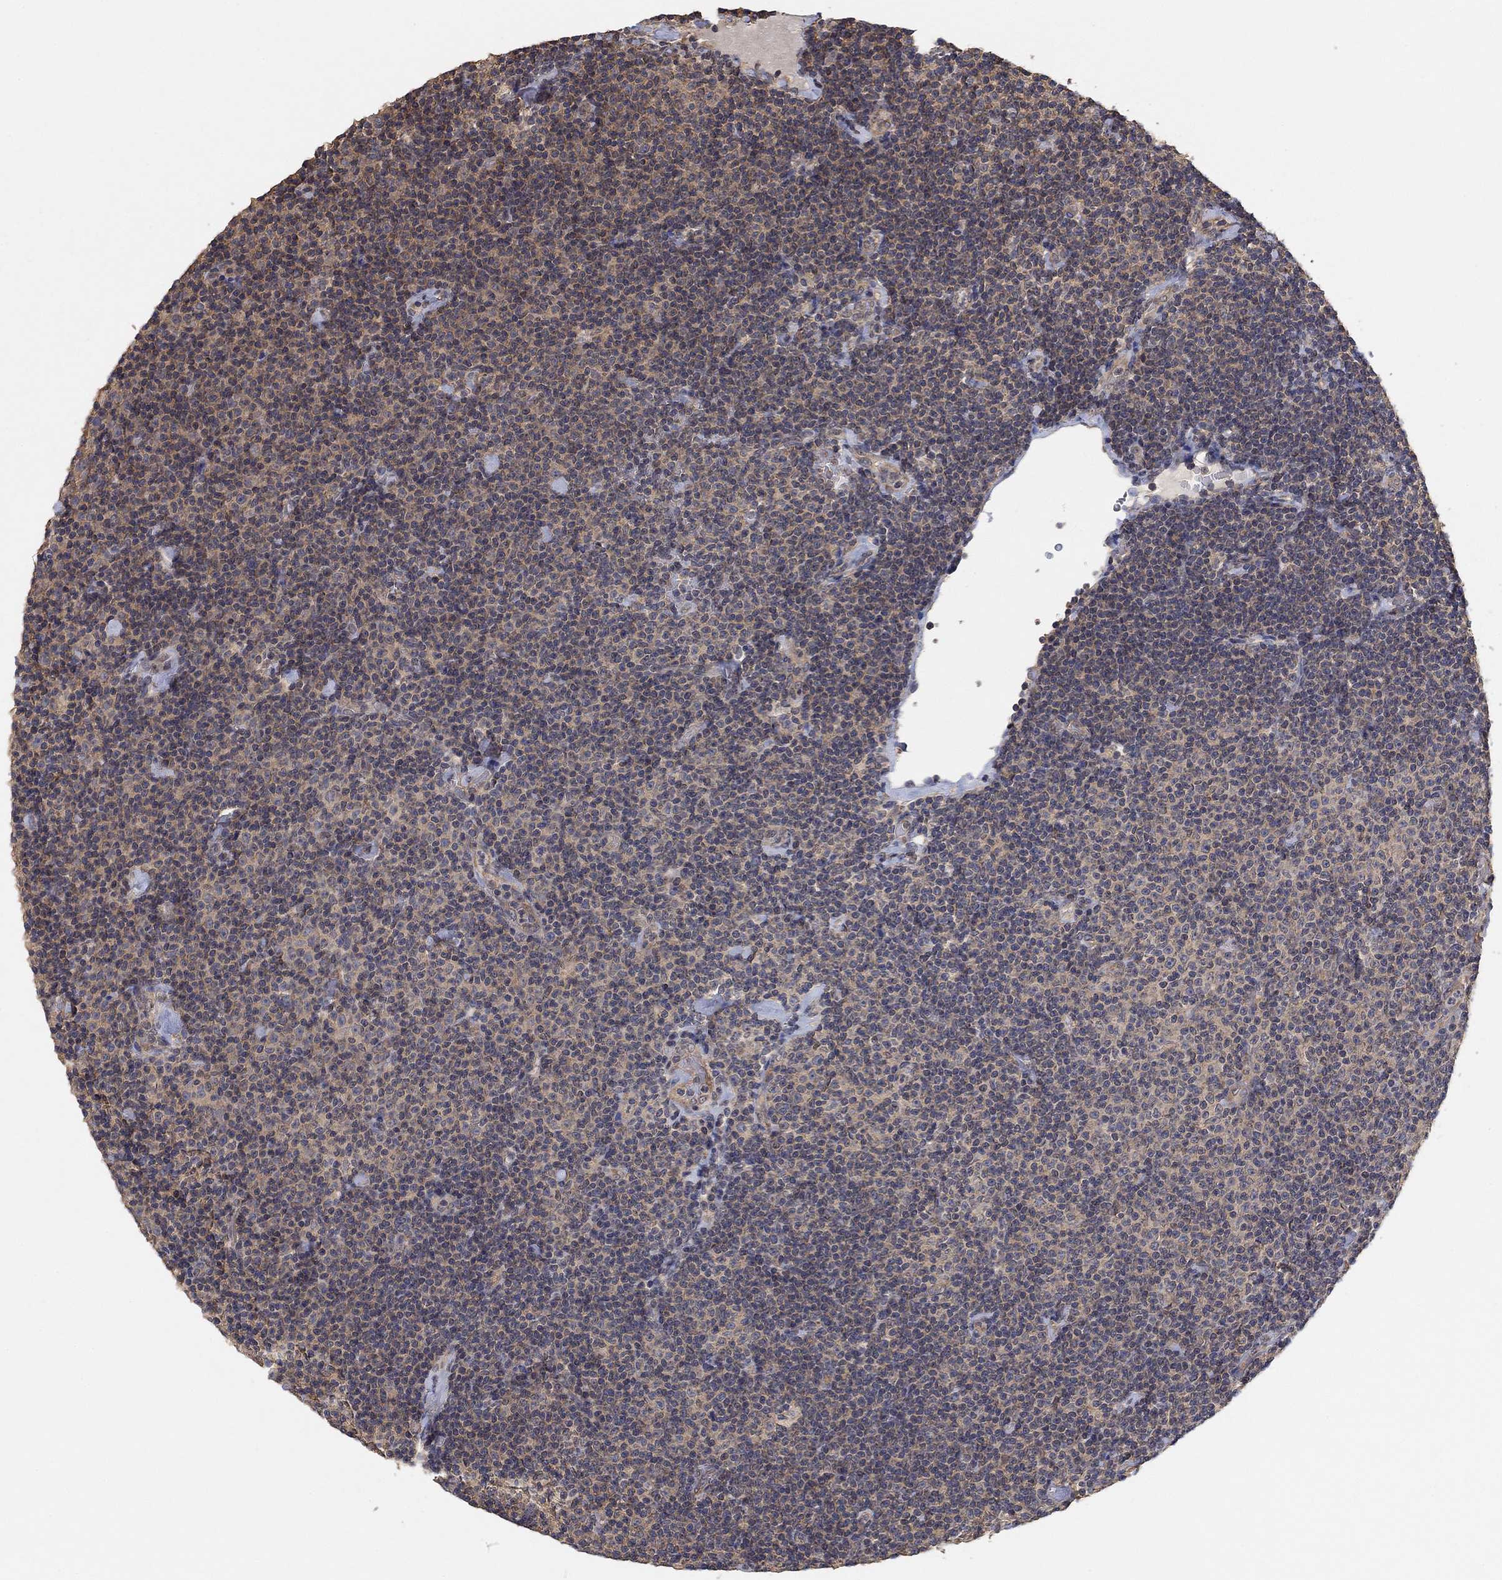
{"staining": {"intensity": "weak", "quantity": "<25%", "location": "cytoplasmic/membranous"}, "tissue": "lymphoma", "cell_type": "Tumor cells", "image_type": "cancer", "snomed": [{"axis": "morphology", "description": "Malignant lymphoma, non-Hodgkin's type, Low grade"}, {"axis": "topography", "description": "Lymph node"}], "caption": "IHC photomicrograph of neoplastic tissue: lymphoma stained with DAB (3,3'-diaminobenzidine) reveals no significant protein staining in tumor cells.", "gene": "CCDC43", "patient": {"sex": "male", "age": 81}}